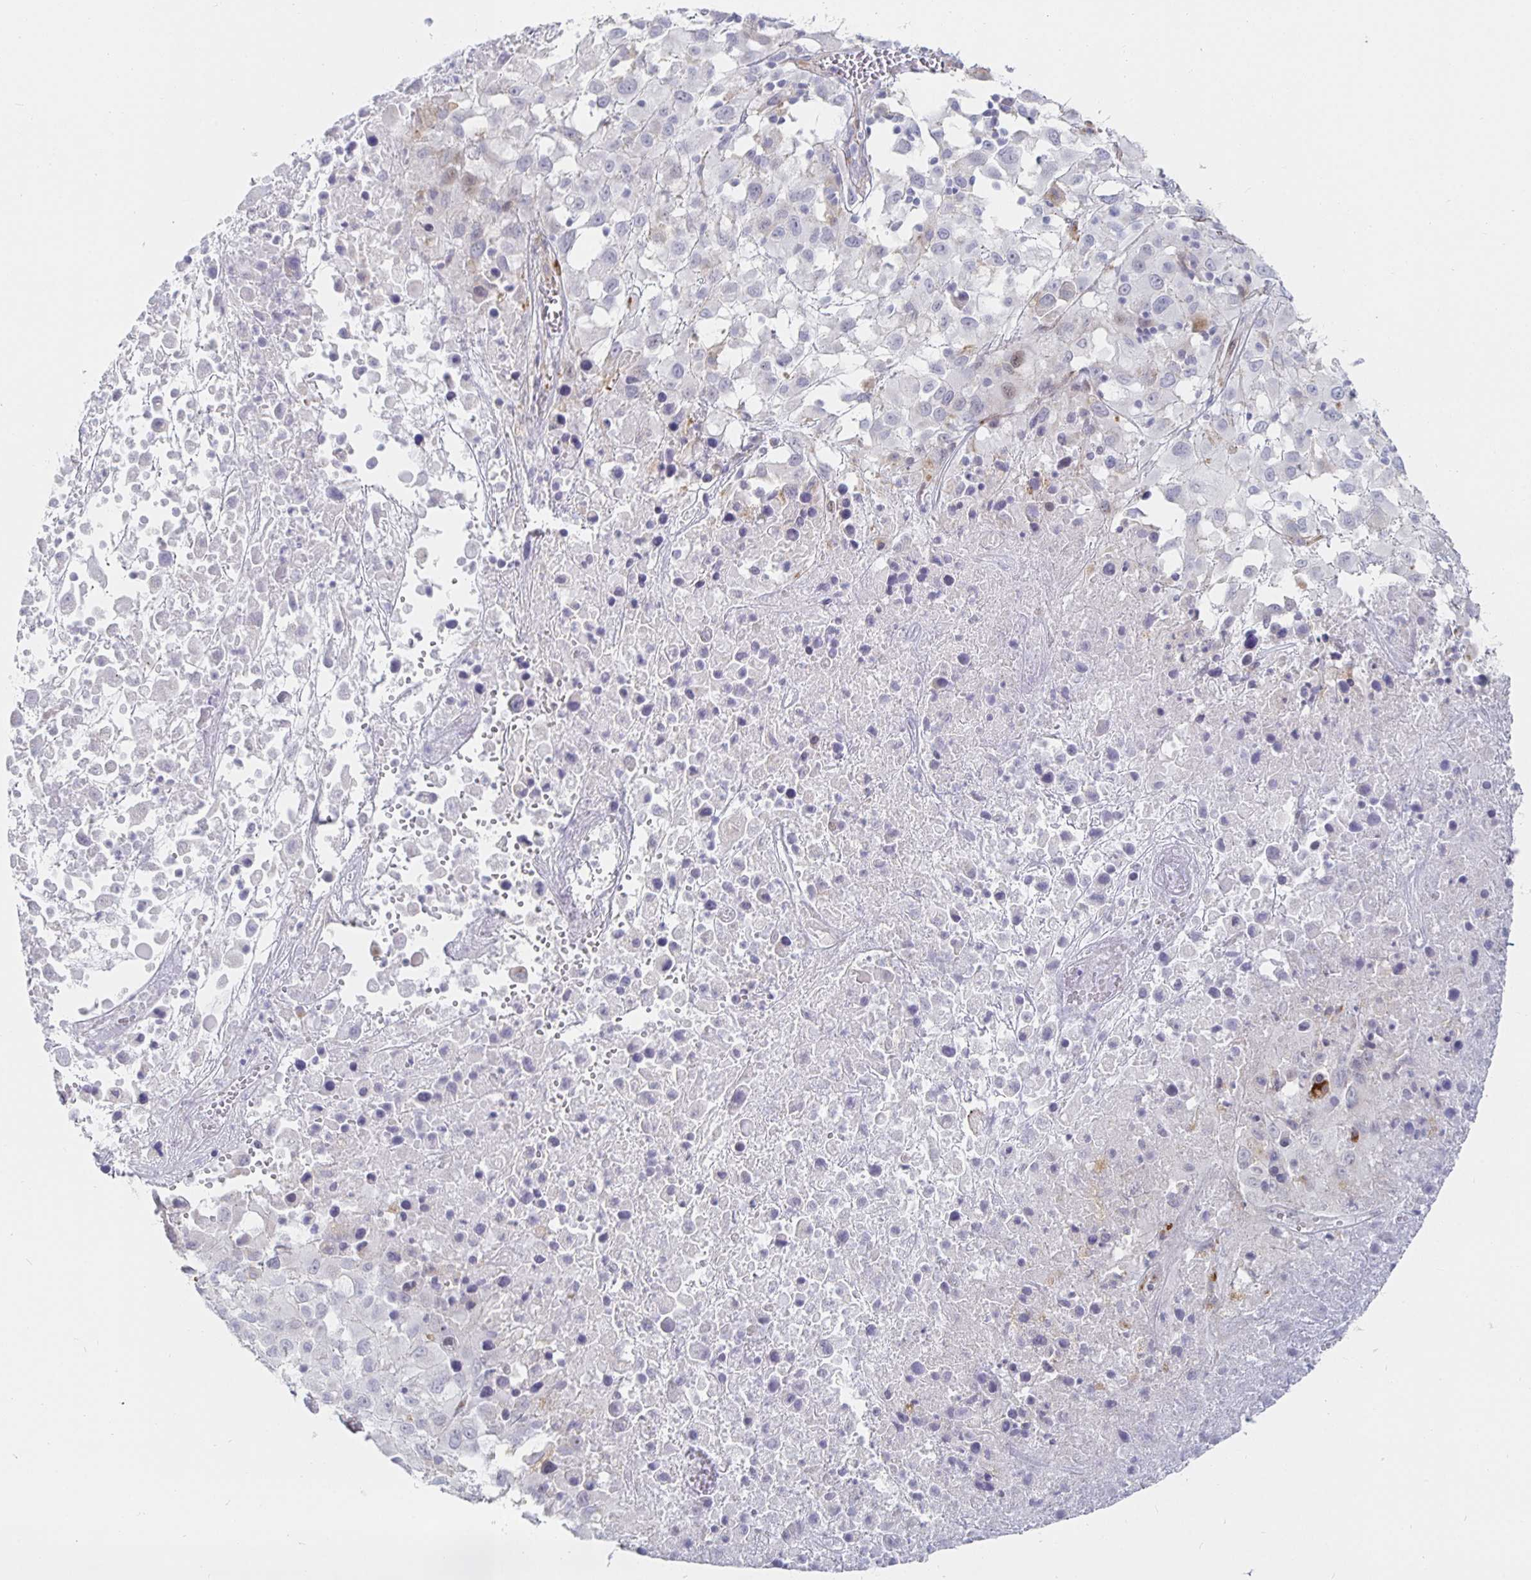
{"staining": {"intensity": "negative", "quantity": "none", "location": "none"}, "tissue": "melanoma", "cell_type": "Tumor cells", "image_type": "cancer", "snomed": [{"axis": "morphology", "description": "Malignant melanoma, Metastatic site"}, {"axis": "topography", "description": "Soft tissue"}], "caption": "A histopathology image of human melanoma is negative for staining in tumor cells.", "gene": "S100G", "patient": {"sex": "male", "age": 50}}